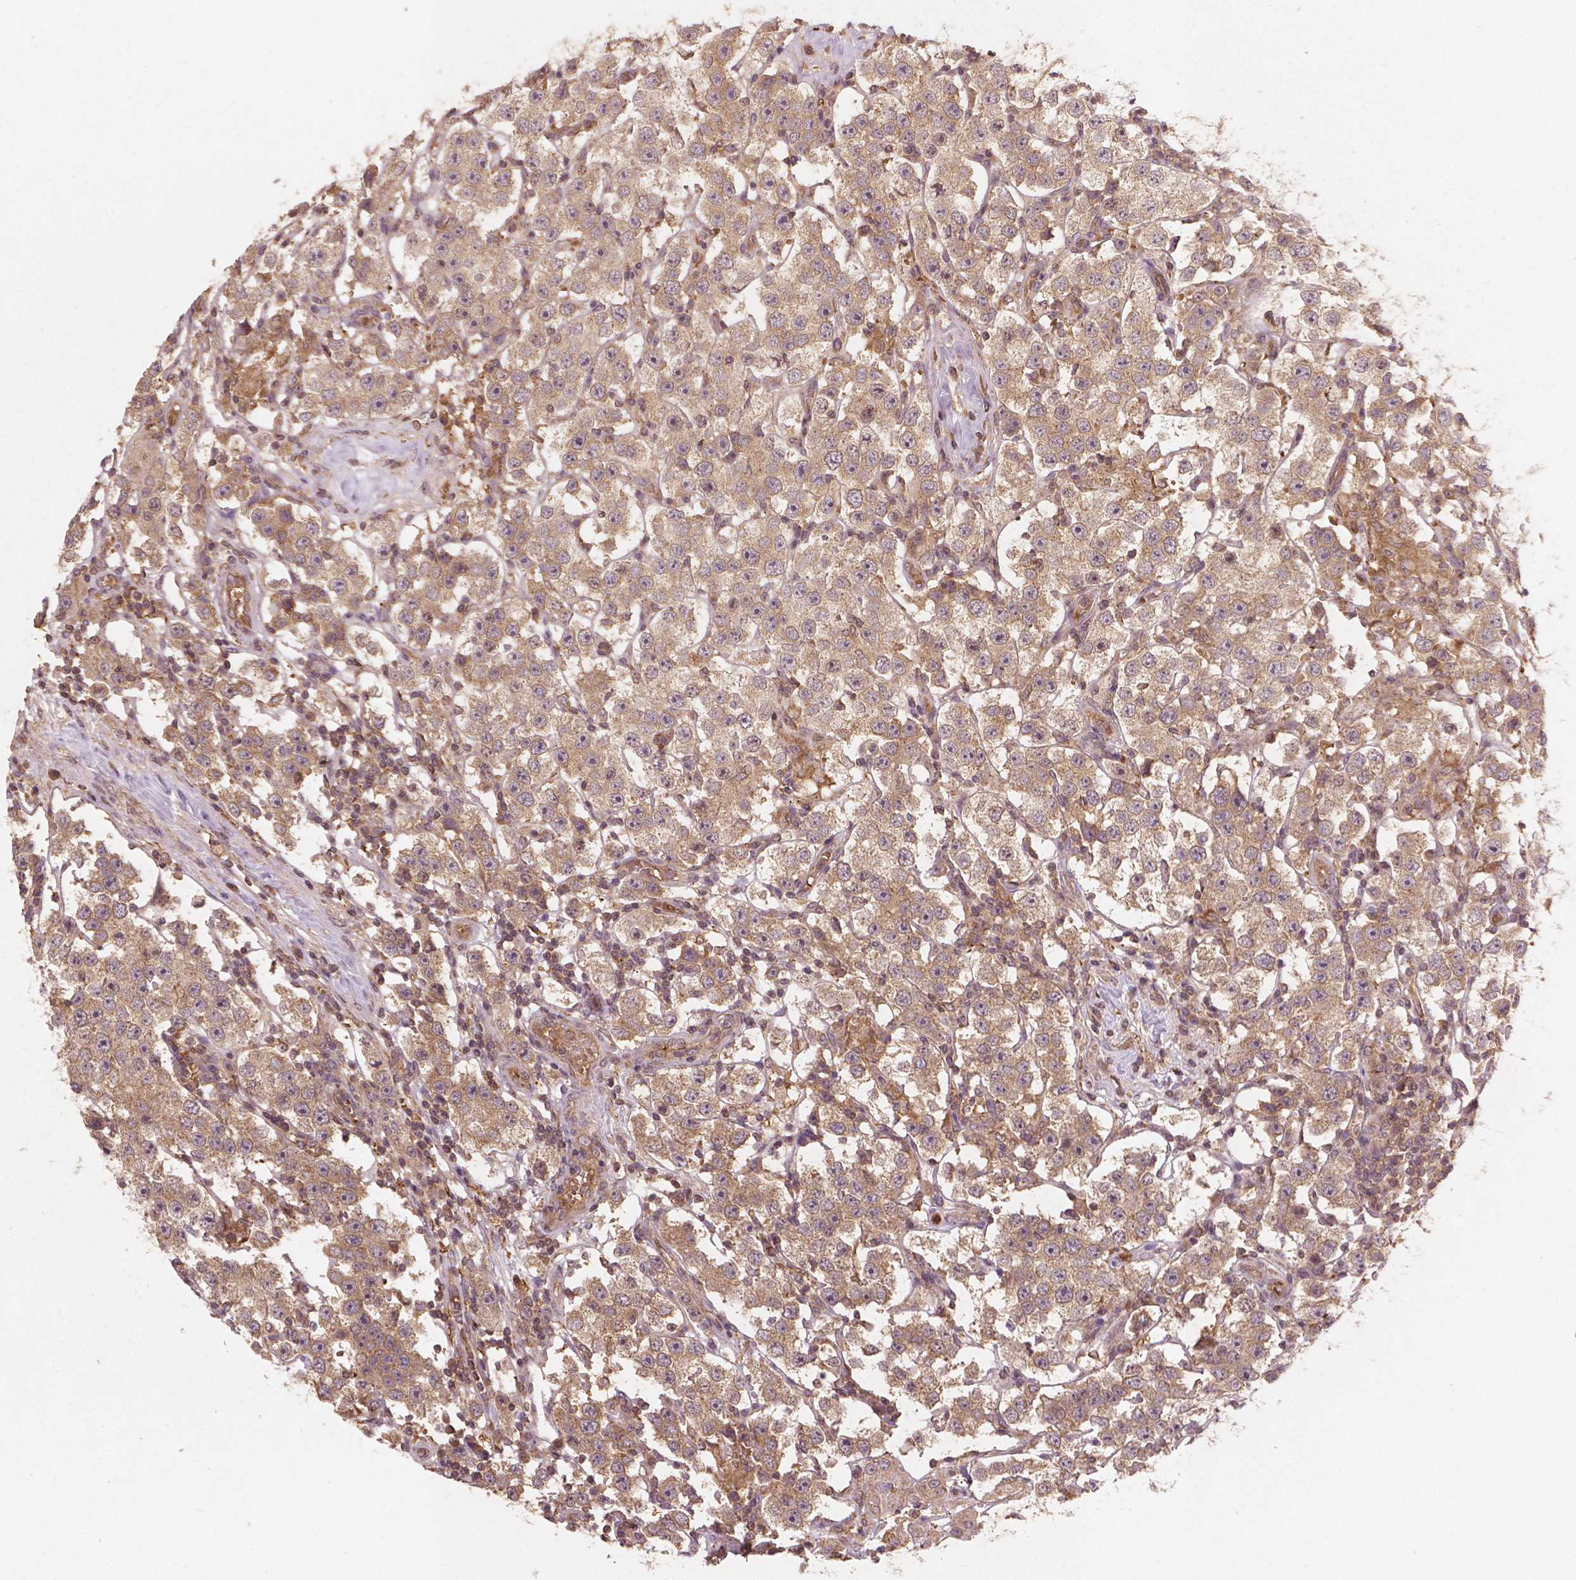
{"staining": {"intensity": "weak", "quantity": ">75%", "location": "cytoplasmic/membranous"}, "tissue": "testis cancer", "cell_type": "Tumor cells", "image_type": "cancer", "snomed": [{"axis": "morphology", "description": "Seminoma, NOS"}, {"axis": "topography", "description": "Testis"}], "caption": "Human testis cancer stained for a protein (brown) exhibits weak cytoplasmic/membranous positive staining in approximately >75% of tumor cells.", "gene": "CYFIP2", "patient": {"sex": "male", "age": 37}}